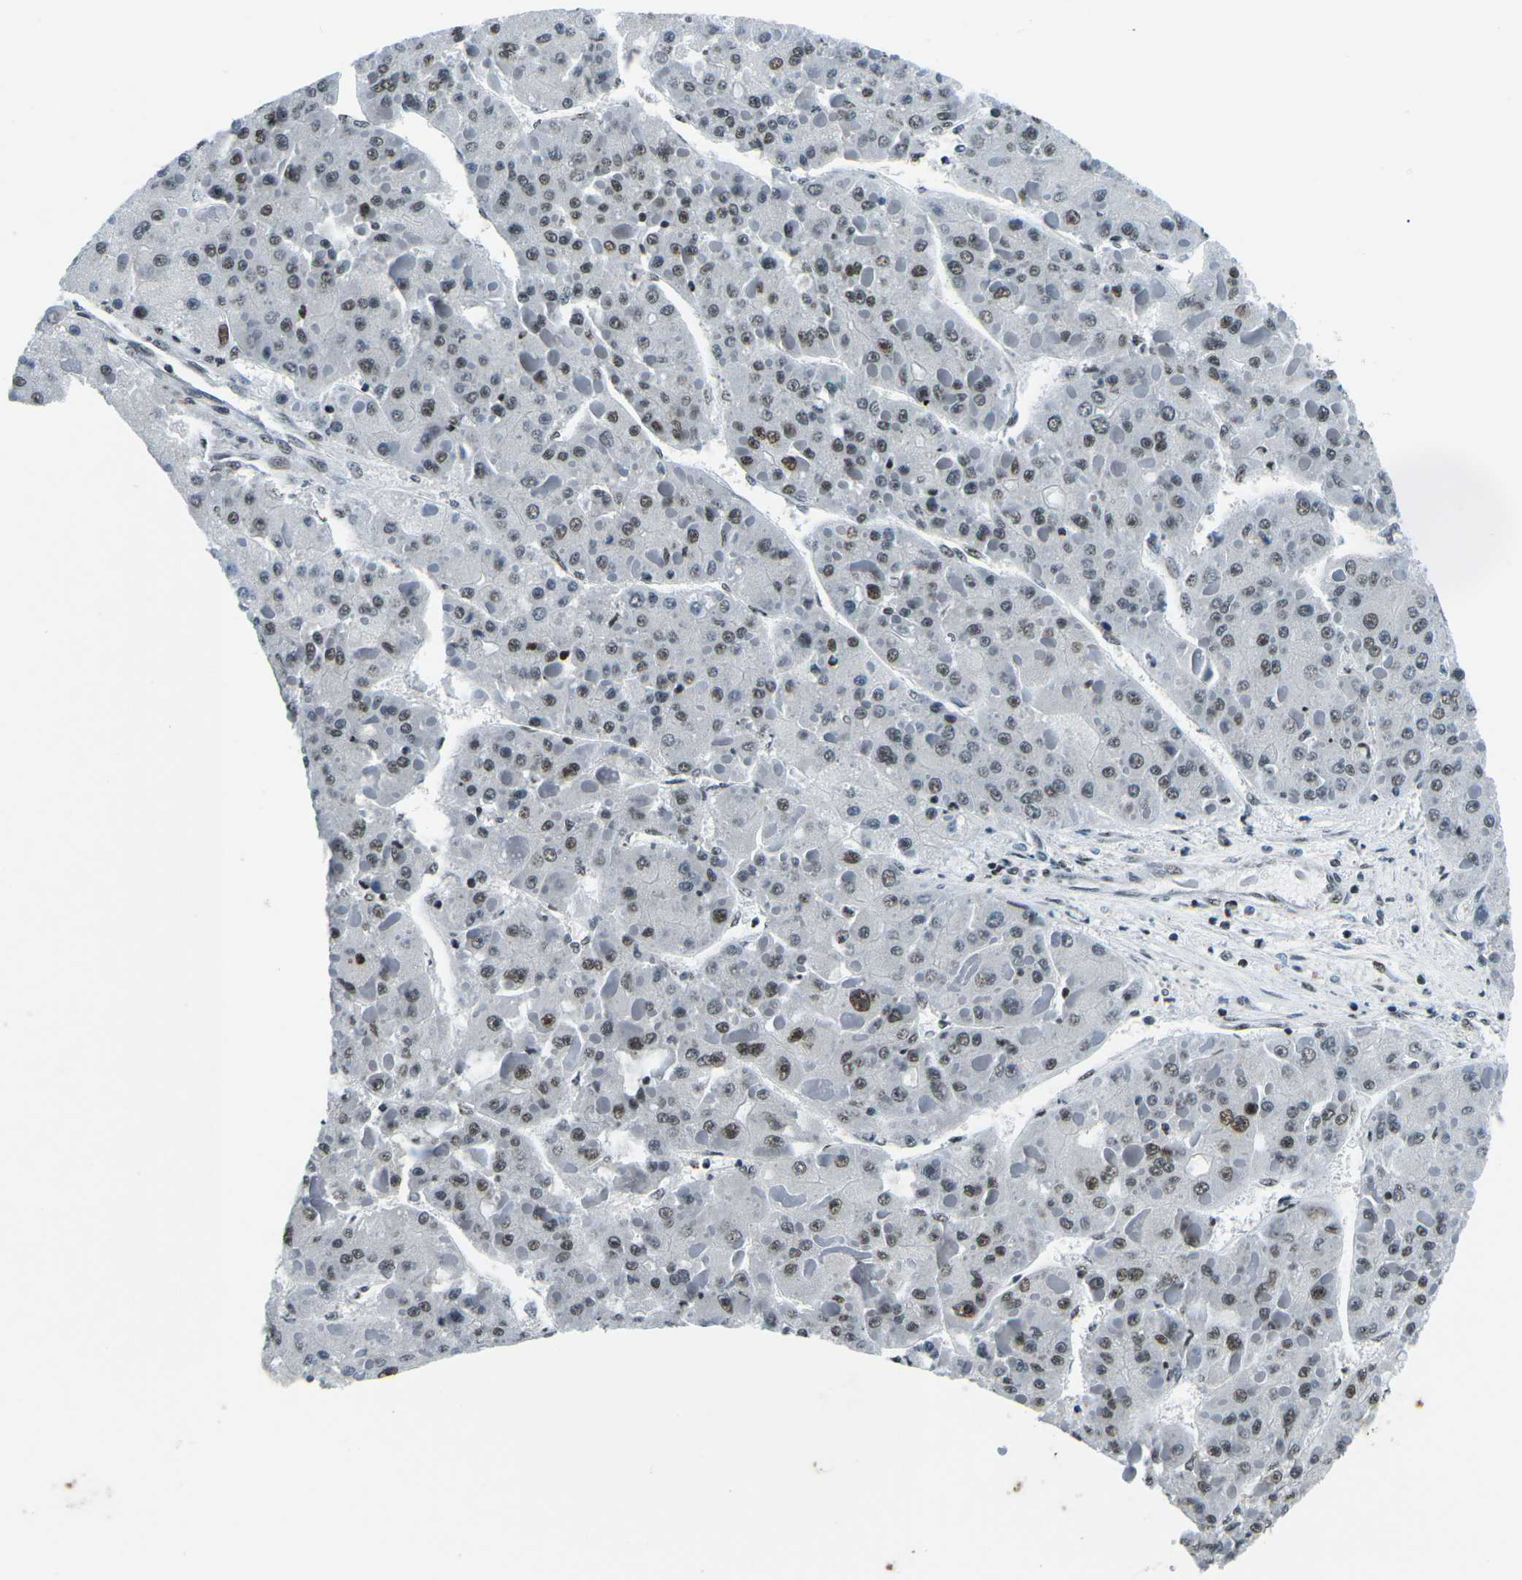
{"staining": {"intensity": "moderate", "quantity": ">75%", "location": "nuclear"}, "tissue": "liver cancer", "cell_type": "Tumor cells", "image_type": "cancer", "snomed": [{"axis": "morphology", "description": "Carcinoma, Hepatocellular, NOS"}, {"axis": "topography", "description": "Liver"}], "caption": "Immunohistochemical staining of human hepatocellular carcinoma (liver) reveals medium levels of moderate nuclear expression in approximately >75% of tumor cells.", "gene": "RBL2", "patient": {"sex": "female", "age": 73}}